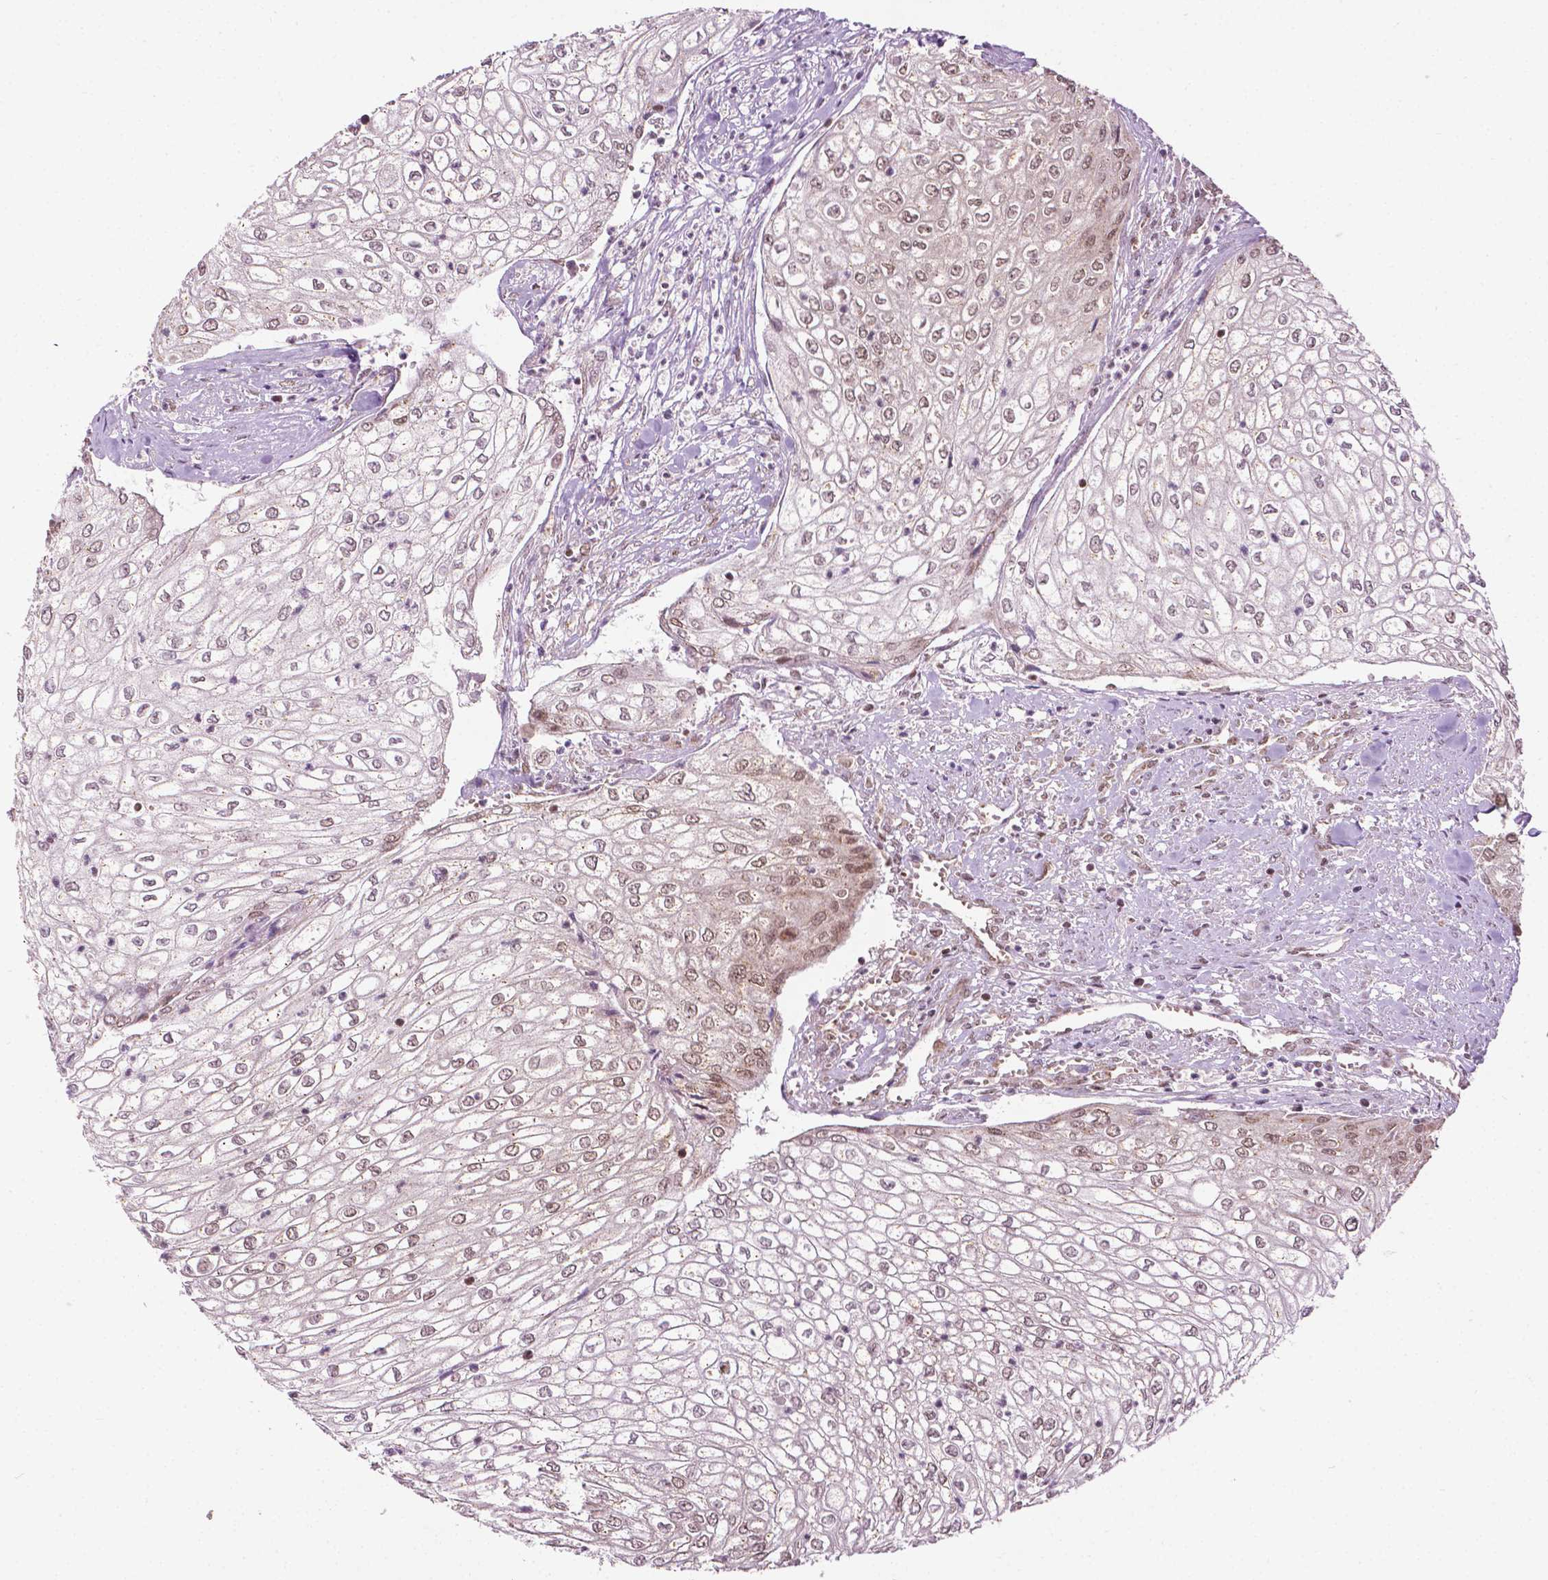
{"staining": {"intensity": "weak", "quantity": ">75%", "location": "nuclear"}, "tissue": "urothelial cancer", "cell_type": "Tumor cells", "image_type": "cancer", "snomed": [{"axis": "morphology", "description": "Urothelial carcinoma, High grade"}, {"axis": "topography", "description": "Urinary bladder"}], "caption": "Immunohistochemistry (IHC) of human urothelial cancer exhibits low levels of weak nuclear staining in approximately >75% of tumor cells. The staining was performed using DAB (3,3'-diaminobenzidine) to visualize the protein expression in brown, while the nuclei were stained in blue with hematoxylin (Magnification: 20x).", "gene": "ZNF41", "patient": {"sex": "male", "age": 62}}